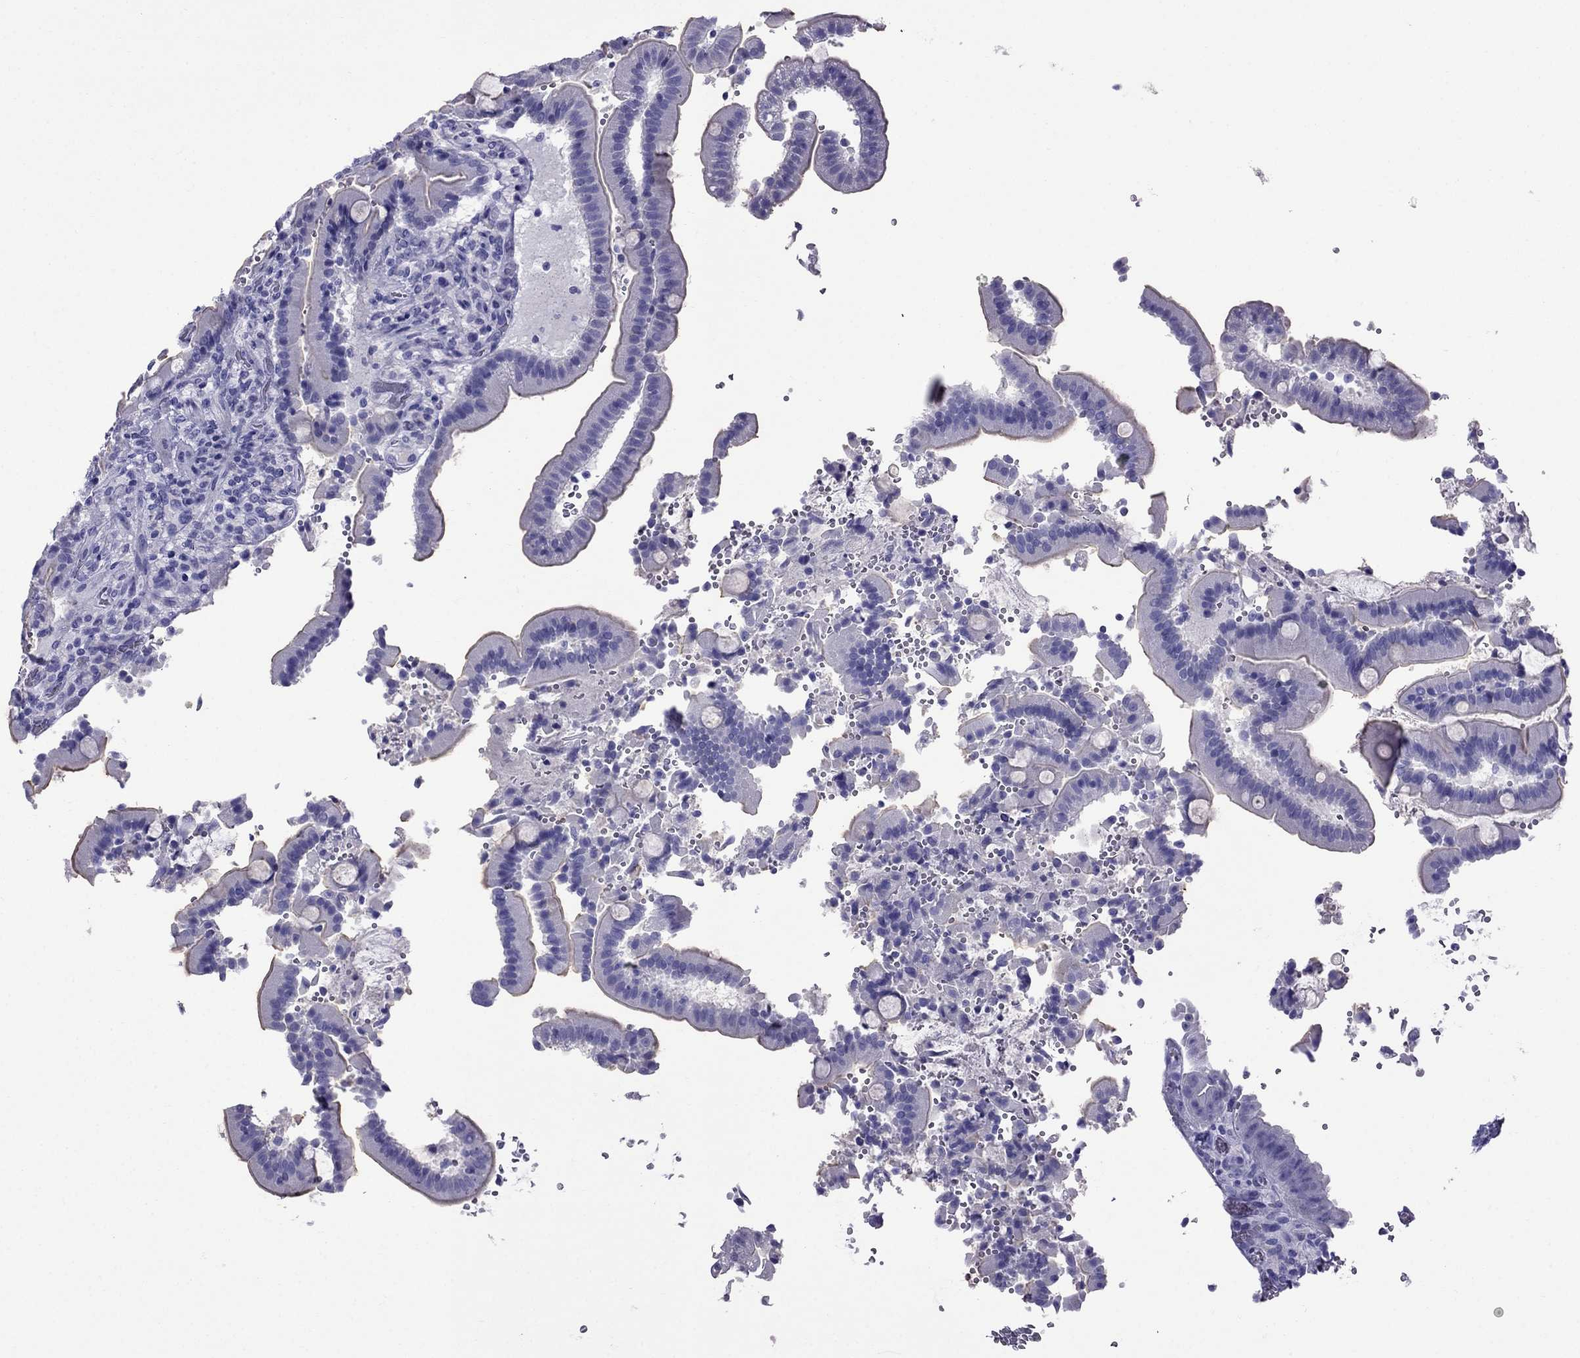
{"staining": {"intensity": "negative", "quantity": "none", "location": "none"}, "tissue": "duodenum", "cell_type": "Glandular cells", "image_type": "normal", "snomed": [{"axis": "morphology", "description": "Normal tissue, NOS"}, {"axis": "topography", "description": "Duodenum"}], "caption": "Immunohistochemistry of unremarkable duodenum demonstrates no expression in glandular cells. The staining is performed using DAB (3,3'-diaminobenzidine) brown chromogen with nuclei counter-stained in using hematoxylin.", "gene": "CRYBA1", "patient": {"sex": "female", "age": 62}}